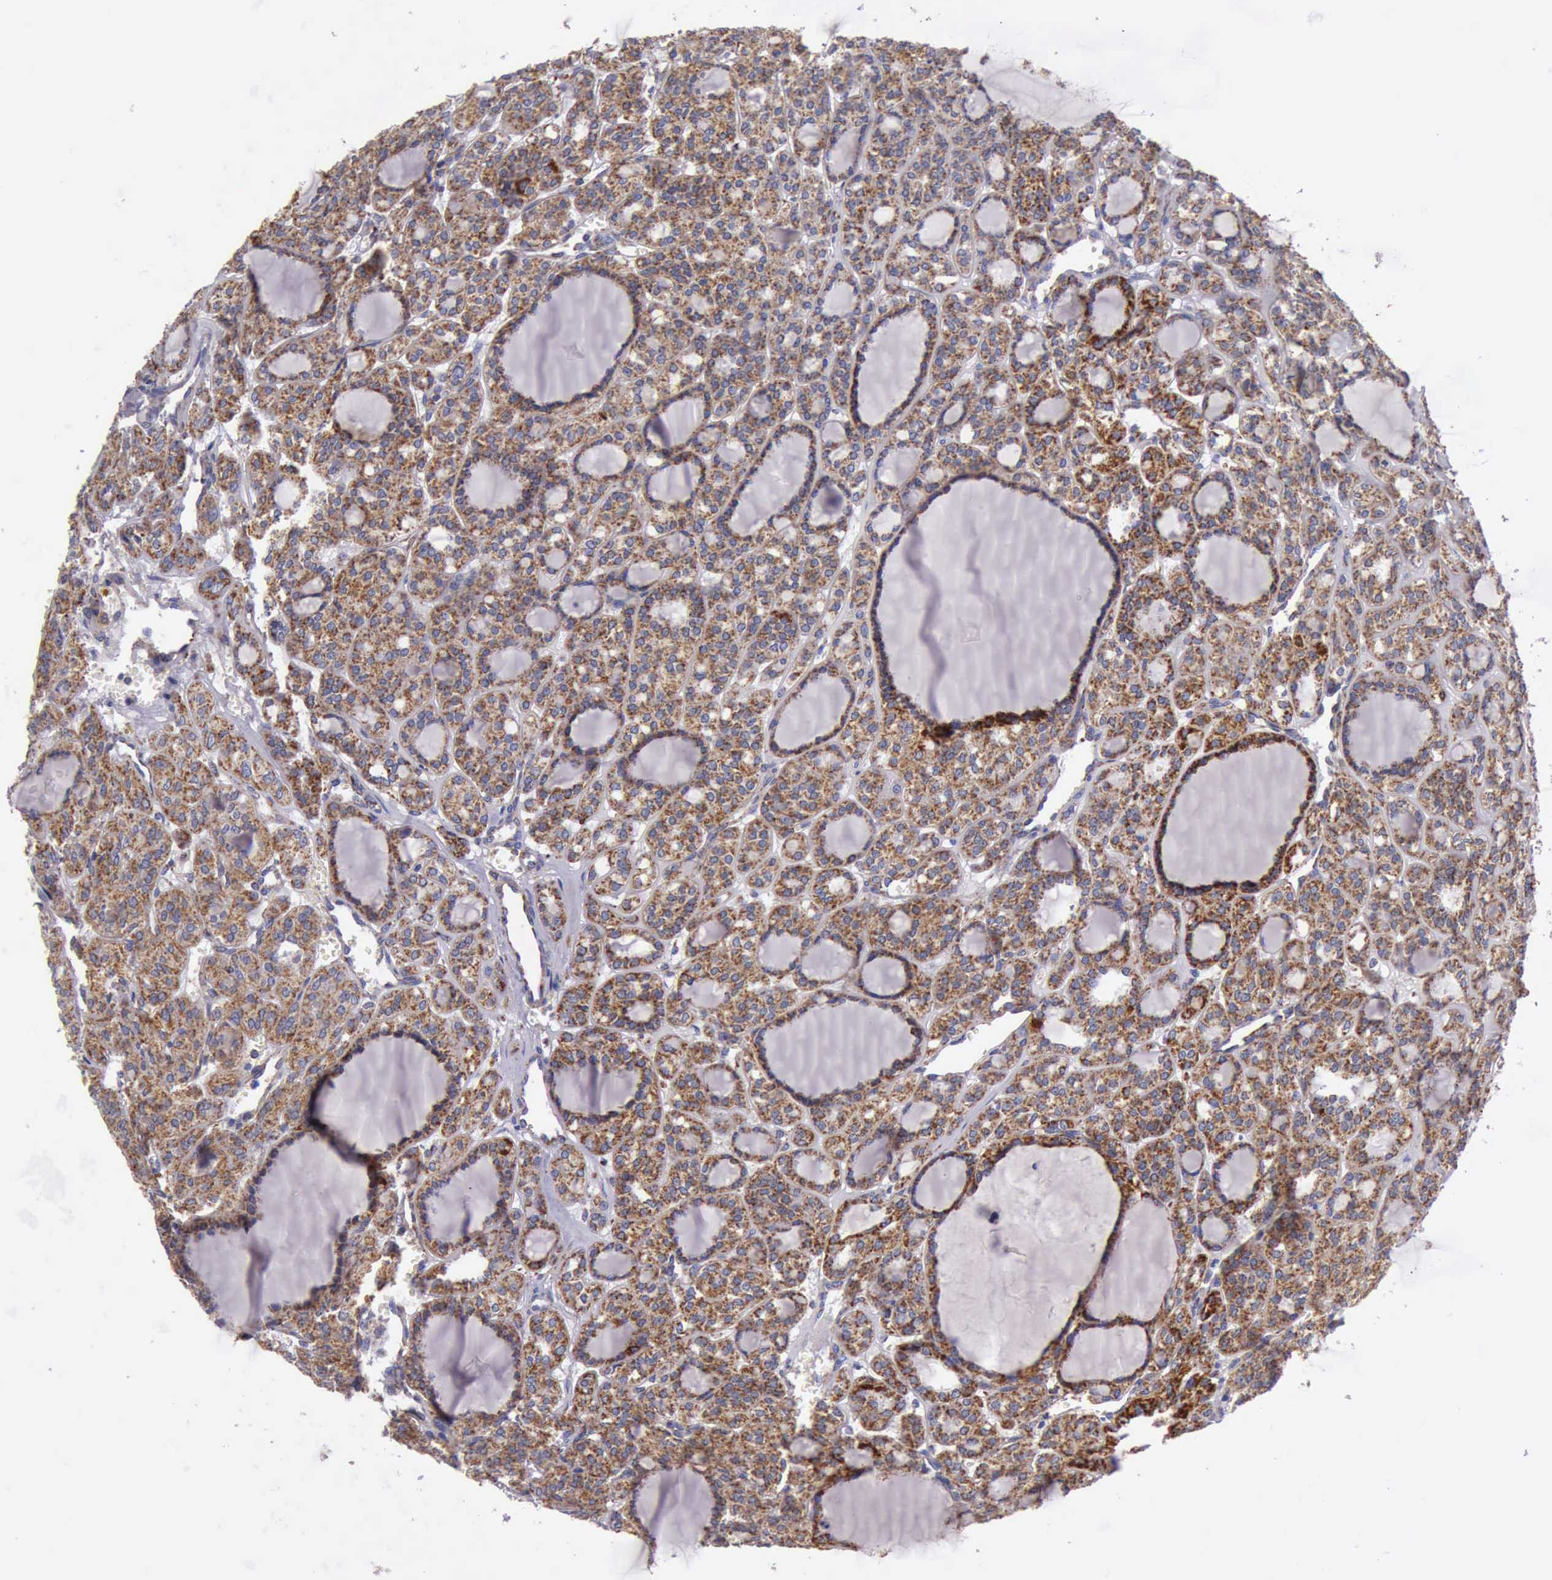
{"staining": {"intensity": "strong", "quantity": ">75%", "location": "cytoplasmic/membranous"}, "tissue": "thyroid cancer", "cell_type": "Tumor cells", "image_type": "cancer", "snomed": [{"axis": "morphology", "description": "Follicular adenoma carcinoma, NOS"}, {"axis": "topography", "description": "Thyroid gland"}], "caption": "Immunohistochemistry (IHC) micrograph of neoplastic tissue: thyroid follicular adenoma carcinoma stained using immunohistochemistry displays high levels of strong protein expression localized specifically in the cytoplasmic/membranous of tumor cells, appearing as a cytoplasmic/membranous brown color.", "gene": "TXN2", "patient": {"sex": "female", "age": 71}}